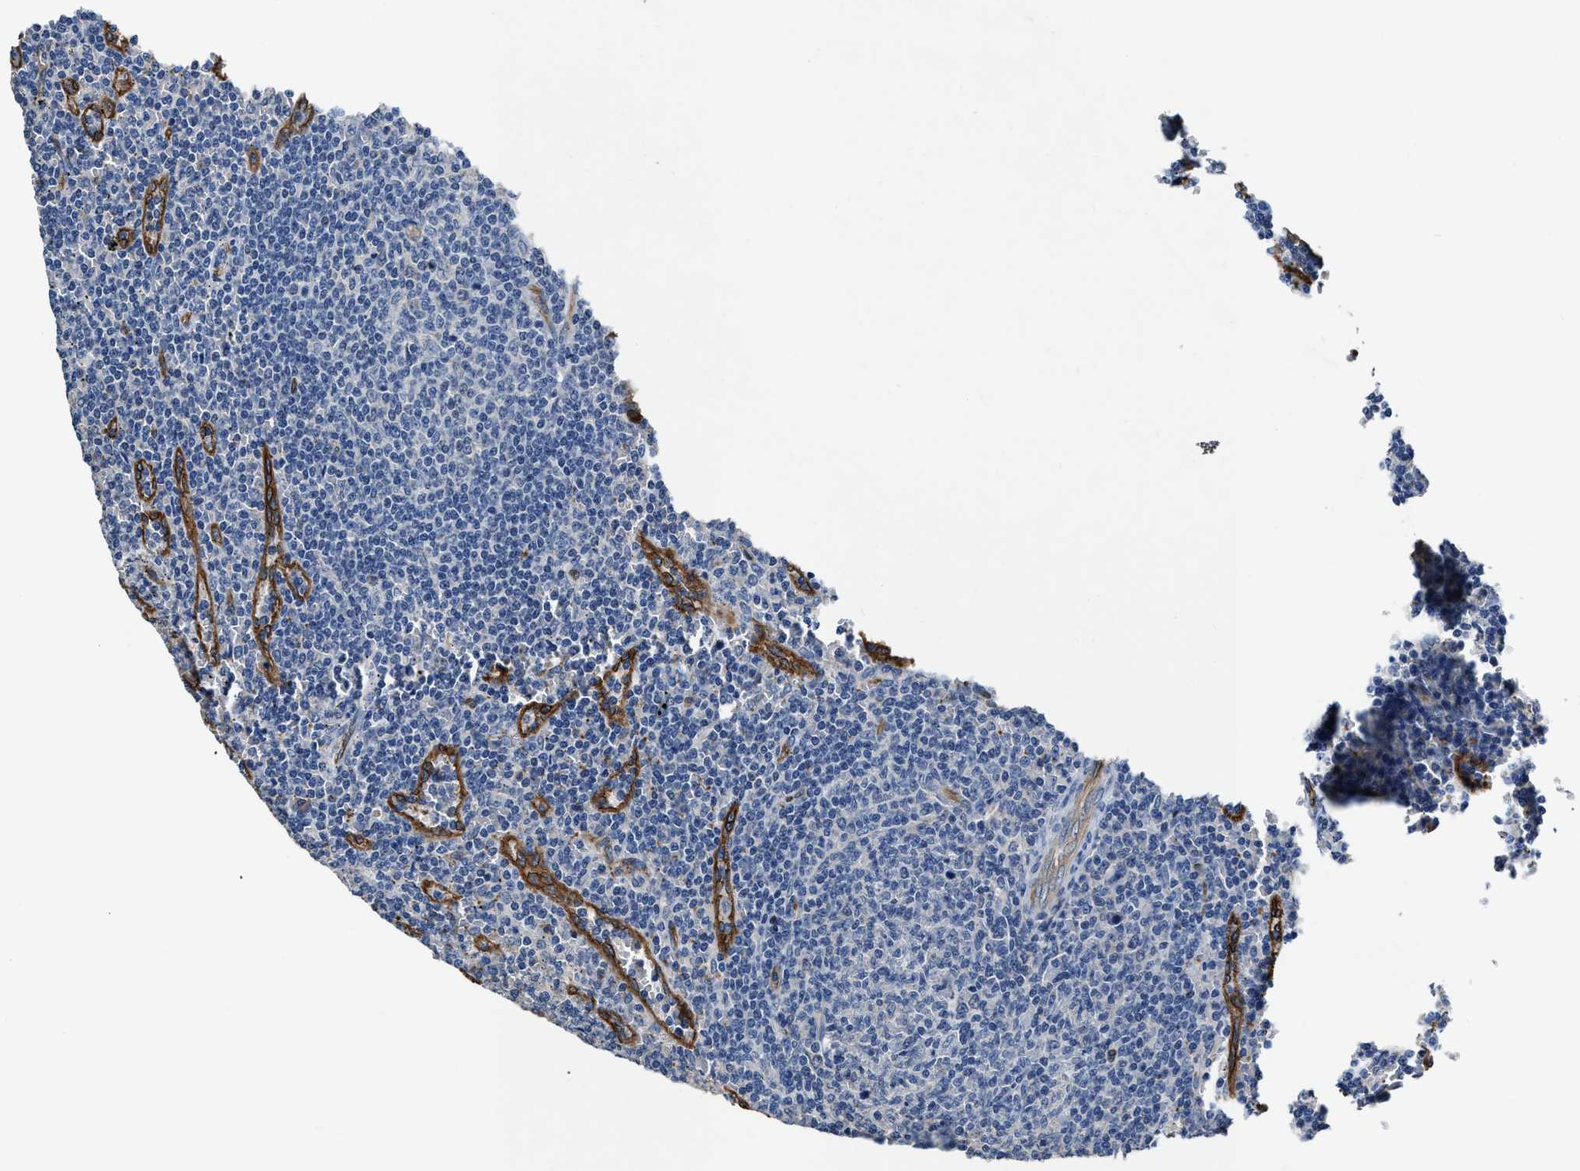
{"staining": {"intensity": "negative", "quantity": "none", "location": "none"}, "tissue": "lymphoma", "cell_type": "Tumor cells", "image_type": "cancer", "snomed": [{"axis": "morphology", "description": "Malignant lymphoma, non-Hodgkin's type, Low grade"}, {"axis": "topography", "description": "Spleen"}], "caption": "Immunohistochemical staining of low-grade malignant lymphoma, non-Hodgkin's type exhibits no significant staining in tumor cells.", "gene": "C22orf42", "patient": {"sex": "female", "age": 50}}